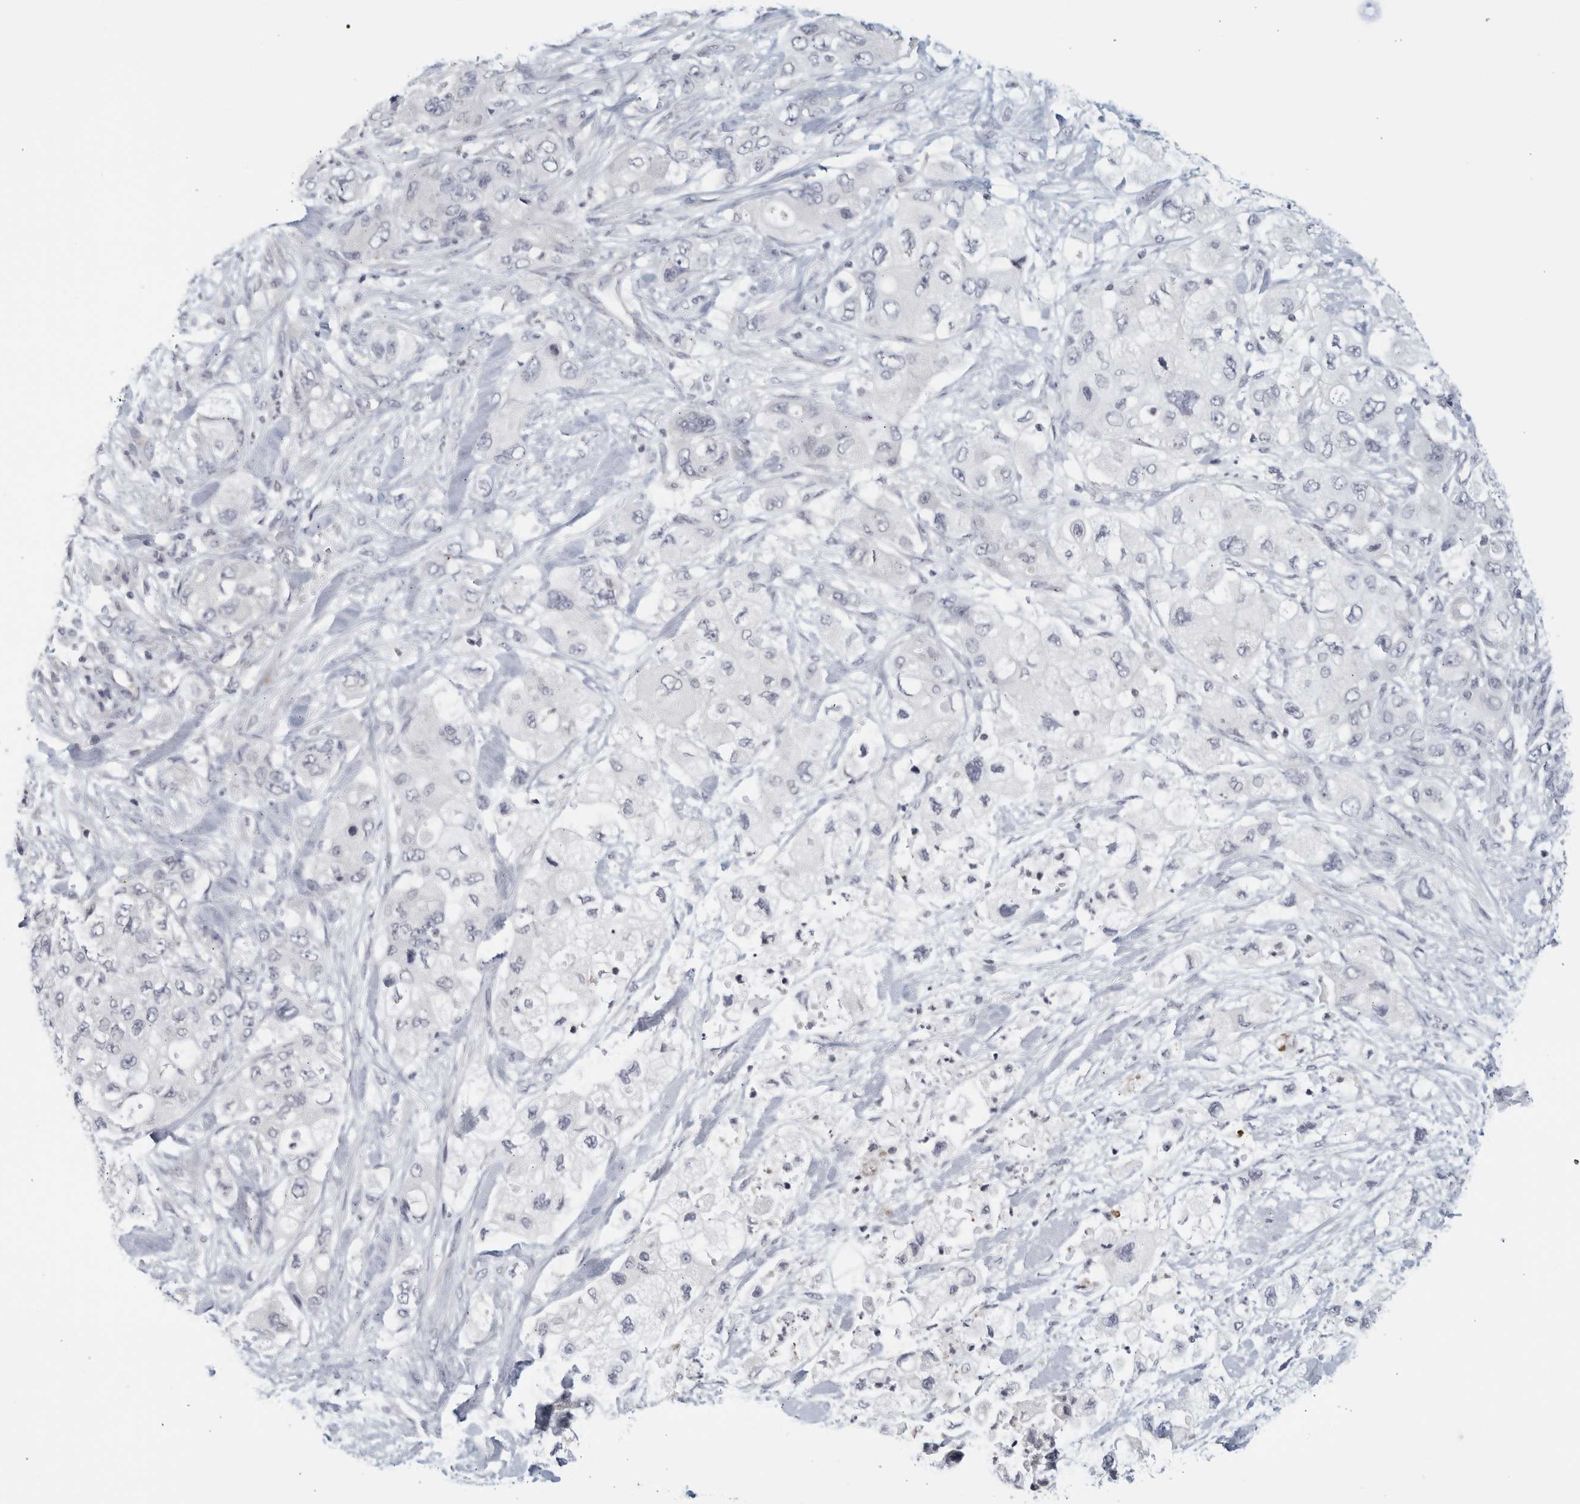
{"staining": {"intensity": "negative", "quantity": "none", "location": "none"}, "tissue": "pancreatic cancer", "cell_type": "Tumor cells", "image_type": "cancer", "snomed": [{"axis": "morphology", "description": "Adenocarcinoma, NOS"}, {"axis": "topography", "description": "Pancreas"}], "caption": "Tumor cells show no significant staining in pancreatic adenocarcinoma.", "gene": "MATN1", "patient": {"sex": "female", "age": 73}}